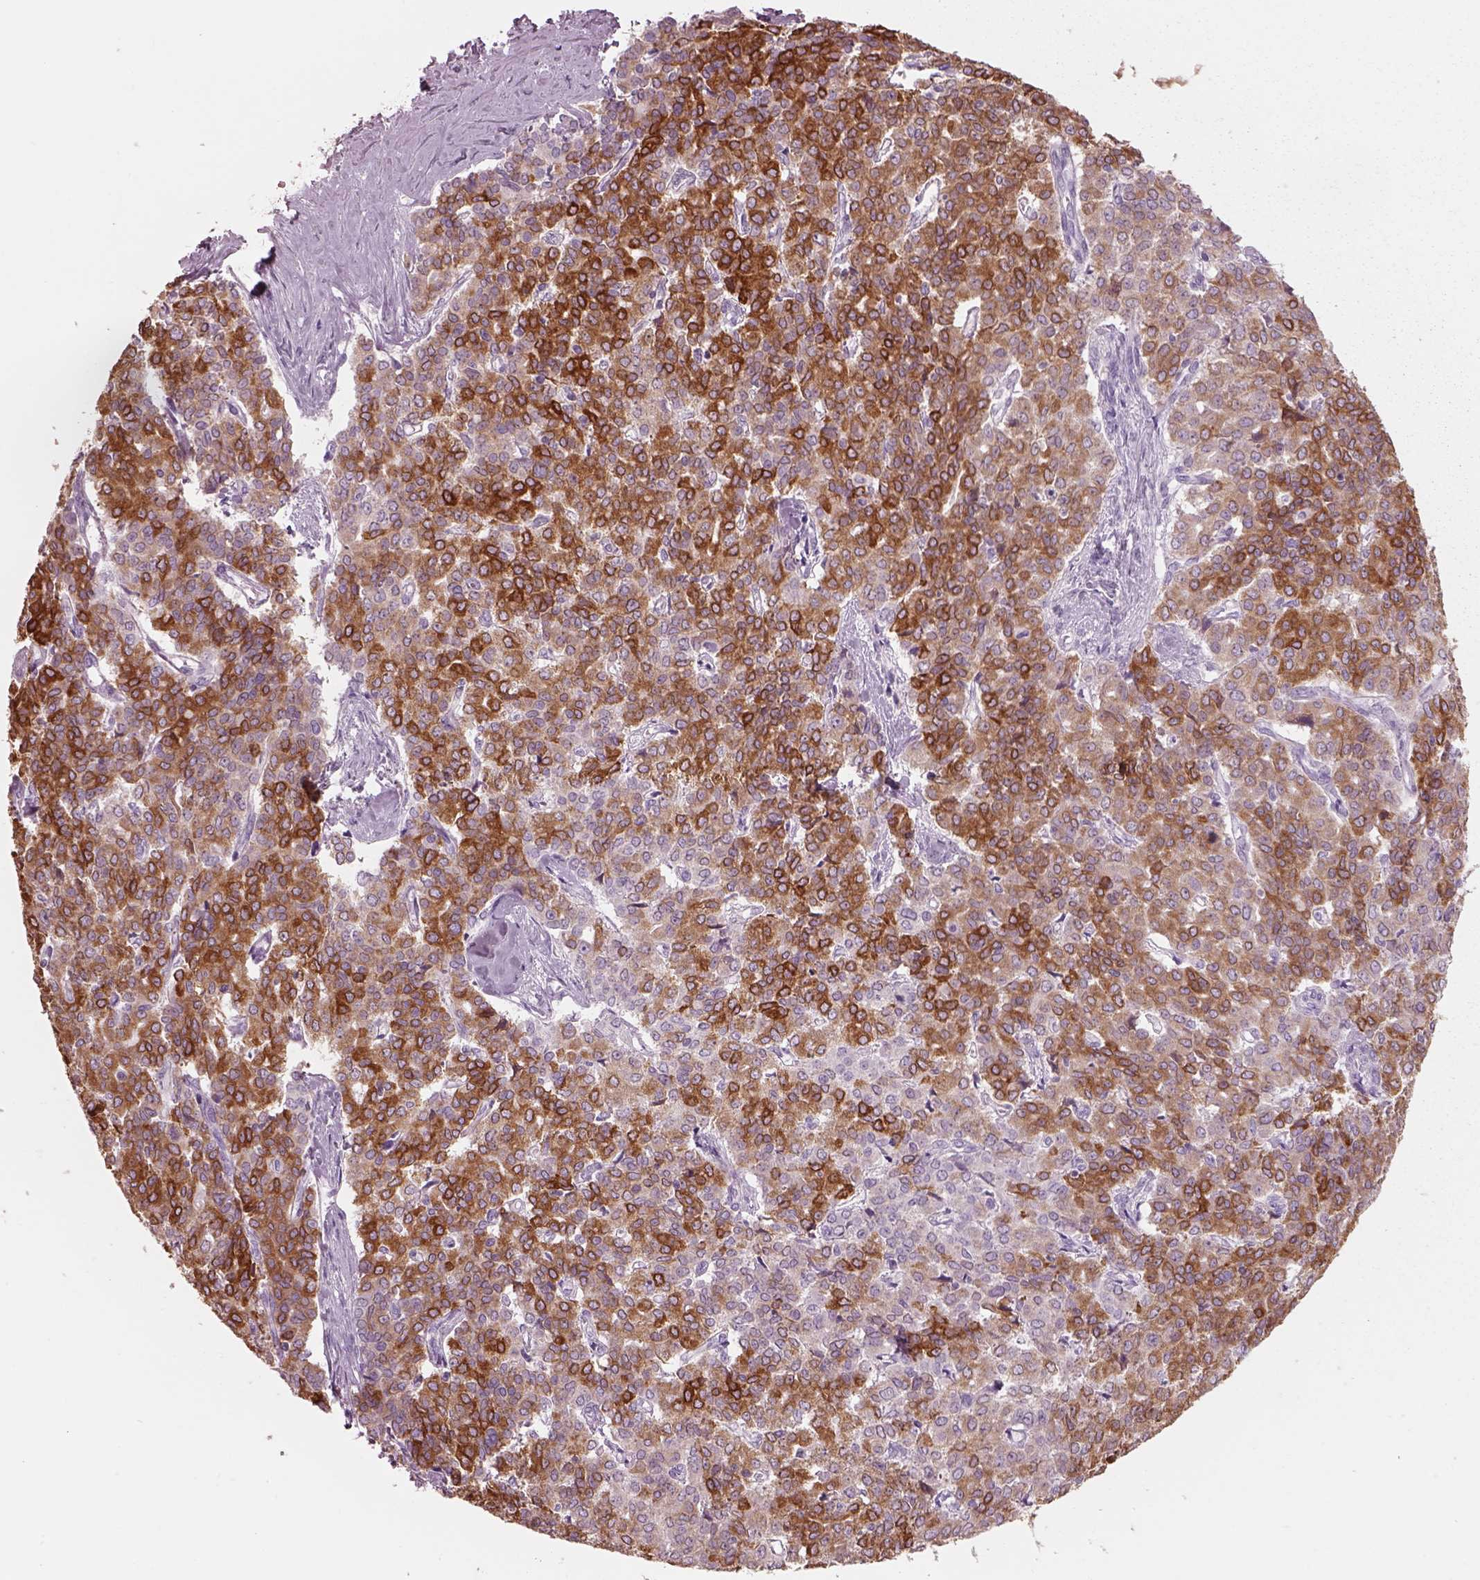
{"staining": {"intensity": "moderate", "quantity": ">75%", "location": "cytoplasmic/membranous"}, "tissue": "liver cancer", "cell_type": "Tumor cells", "image_type": "cancer", "snomed": [{"axis": "morphology", "description": "Cholangiocarcinoma"}, {"axis": "topography", "description": "Liver"}], "caption": "Liver cholangiocarcinoma stained with IHC exhibits moderate cytoplasmic/membranous staining in about >75% of tumor cells. Using DAB (brown) and hematoxylin (blue) stains, captured at high magnification using brightfield microscopy.", "gene": "SLC27A2", "patient": {"sex": "female", "age": 47}}